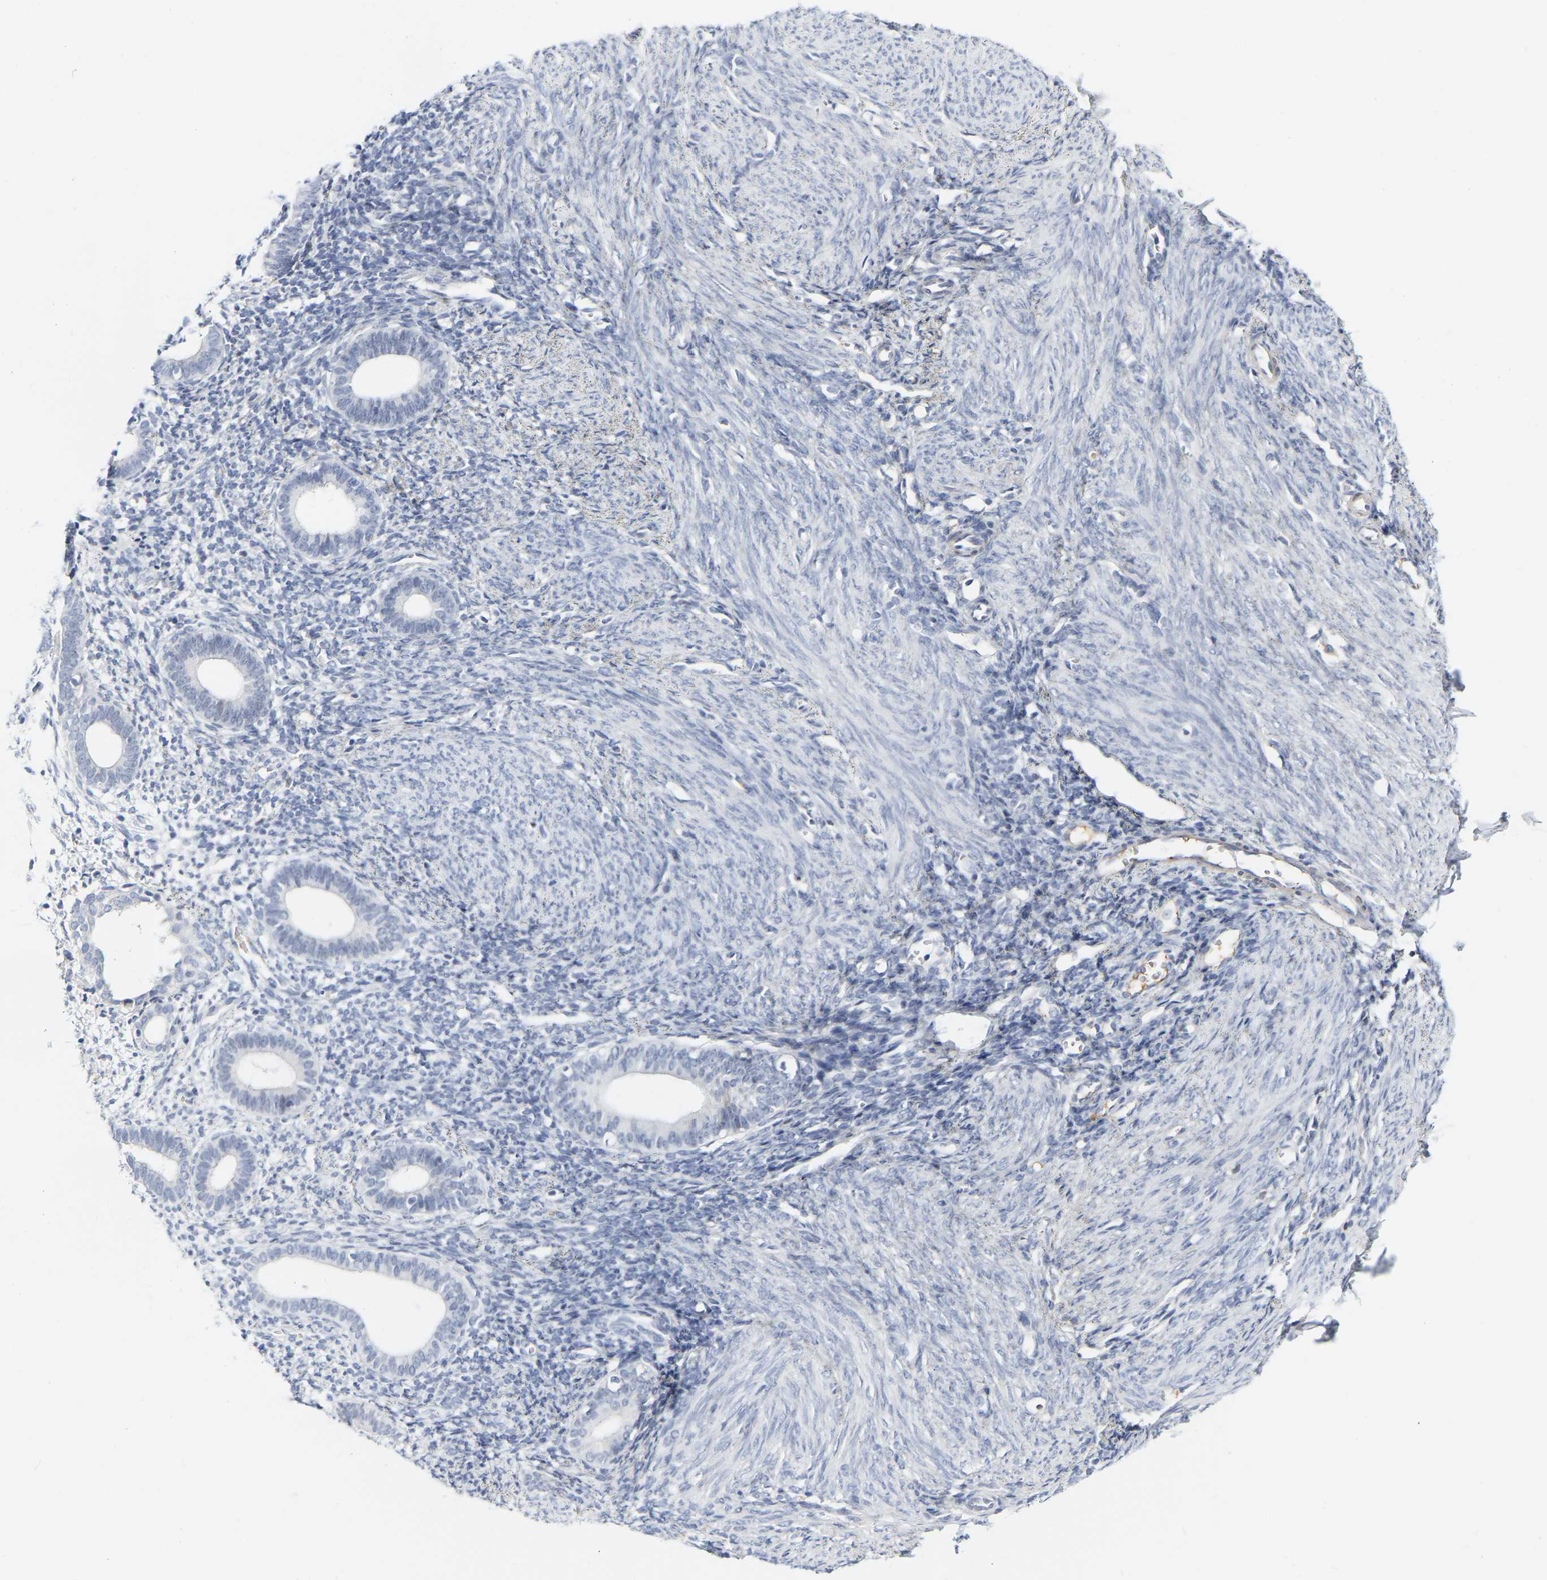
{"staining": {"intensity": "negative", "quantity": "none", "location": "none"}, "tissue": "endometrium", "cell_type": "Cells in endometrial stroma", "image_type": "normal", "snomed": [{"axis": "morphology", "description": "Normal tissue, NOS"}, {"axis": "morphology", "description": "Adenocarcinoma, NOS"}, {"axis": "topography", "description": "Endometrium"}], "caption": "IHC of unremarkable human endometrium displays no positivity in cells in endometrial stroma. (Stains: DAB immunohistochemistry with hematoxylin counter stain, Microscopy: brightfield microscopy at high magnification).", "gene": "GNAS", "patient": {"sex": "female", "age": 57}}